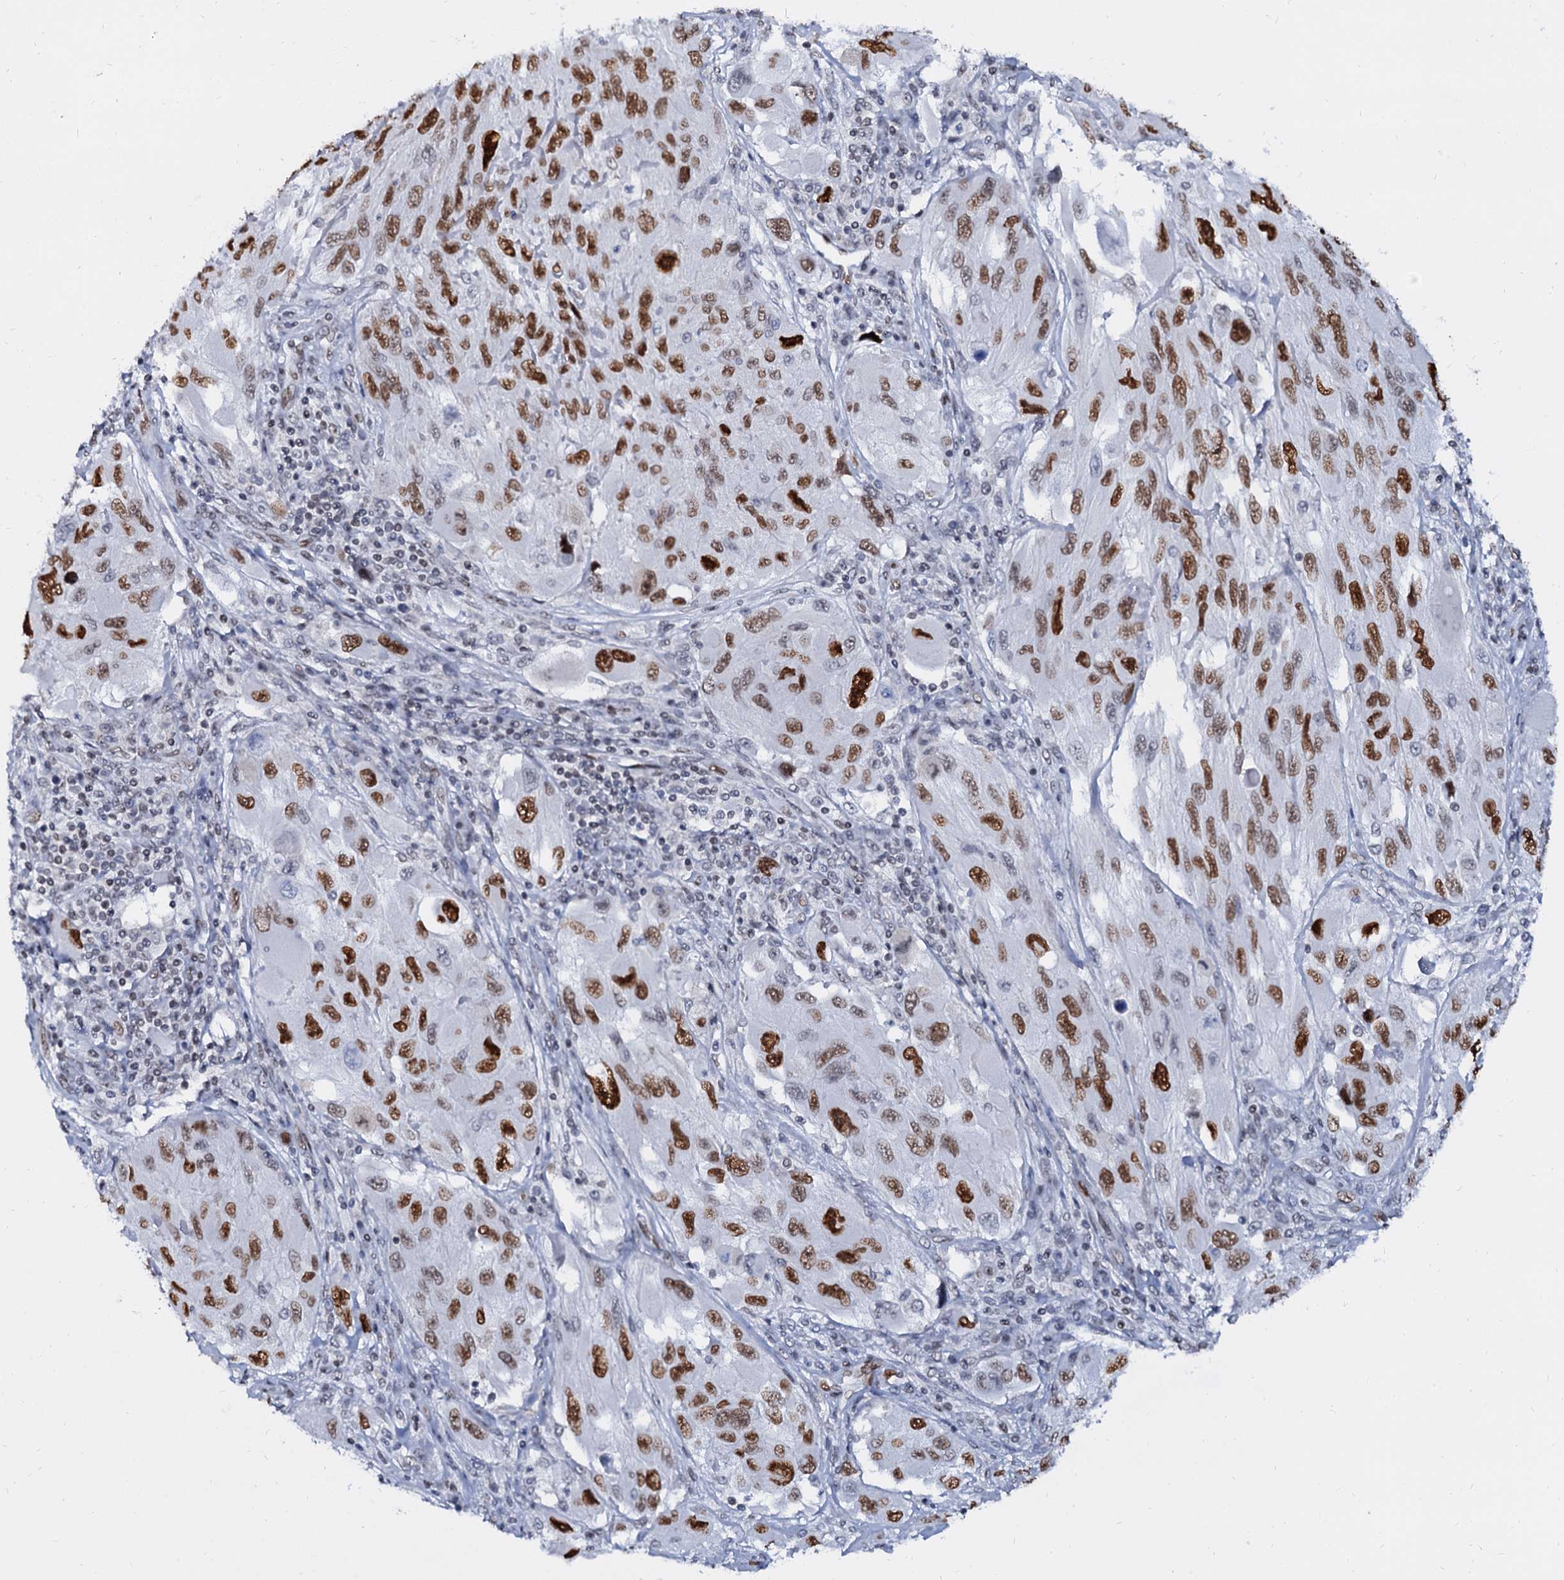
{"staining": {"intensity": "strong", "quantity": ">75%", "location": "nuclear"}, "tissue": "melanoma", "cell_type": "Tumor cells", "image_type": "cancer", "snomed": [{"axis": "morphology", "description": "Malignant melanoma, NOS"}, {"axis": "topography", "description": "Skin"}], "caption": "Human malignant melanoma stained with a protein marker exhibits strong staining in tumor cells.", "gene": "CMAS", "patient": {"sex": "female", "age": 91}}